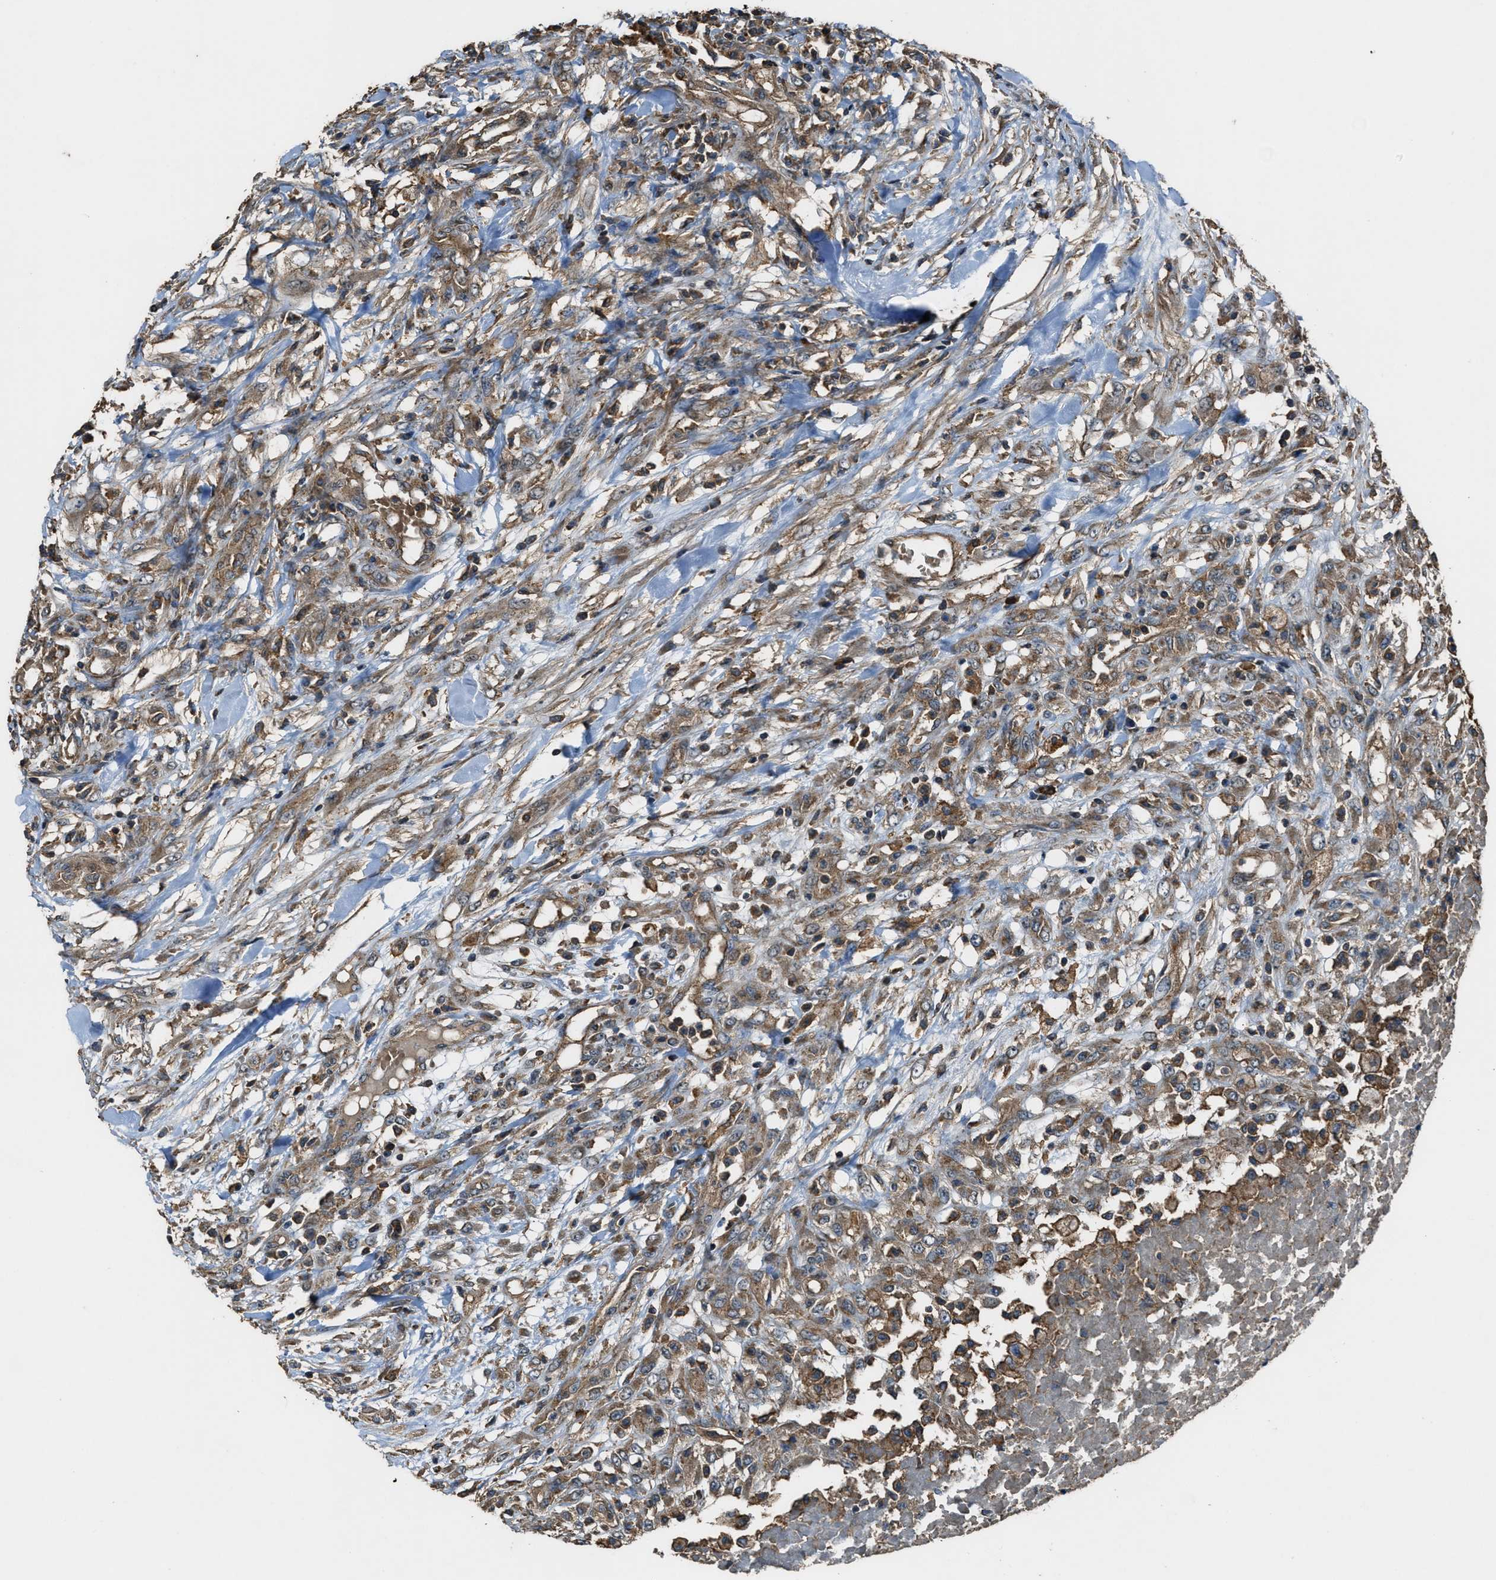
{"staining": {"intensity": "weak", "quantity": ">75%", "location": "cytoplasmic/membranous"}, "tissue": "testis cancer", "cell_type": "Tumor cells", "image_type": "cancer", "snomed": [{"axis": "morphology", "description": "Seminoma, NOS"}, {"axis": "topography", "description": "Testis"}], "caption": "Tumor cells exhibit low levels of weak cytoplasmic/membranous expression in approximately >75% of cells in human testis seminoma. The staining is performed using DAB (3,3'-diaminobenzidine) brown chromogen to label protein expression. The nuclei are counter-stained blue using hematoxylin.", "gene": "MAP3K8", "patient": {"sex": "male", "age": 59}}